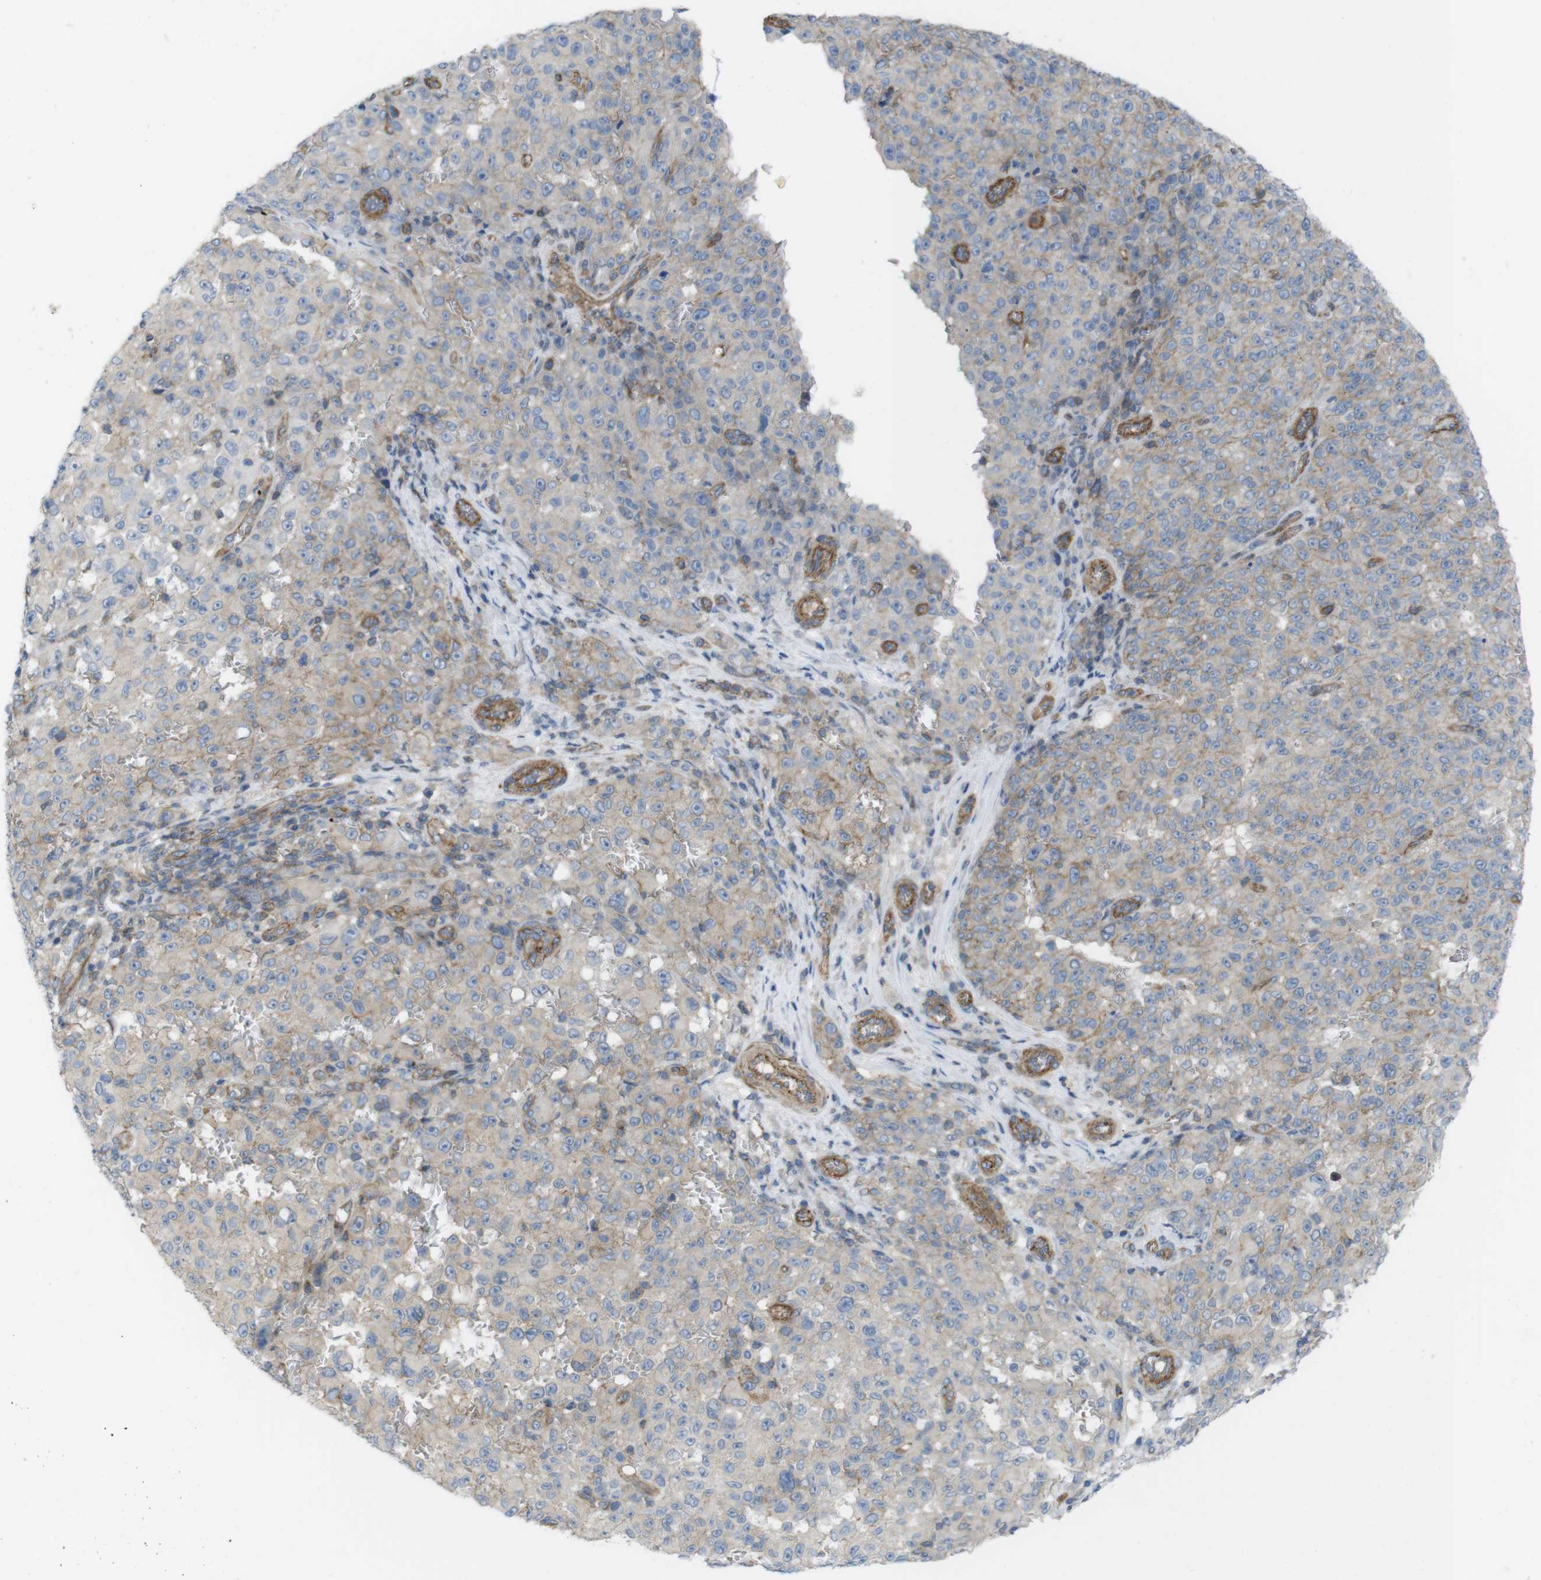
{"staining": {"intensity": "moderate", "quantity": "25%-75%", "location": "cytoplasmic/membranous"}, "tissue": "melanoma", "cell_type": "Tumor cells", "image_type": "cancer", "snomed": [{"axis": "morphology", "description": "Malignant melanoma, NOS"}, {"axis": "topography", "description": "Skin"}], "caption": "This is an image of immunohistochemistry (IHC) staining of malignant melanoma, which shows moderate positivity in the cytoplasmic/membranous of tumor cells.", "gene": "PREX2", "patient": {"sex": "female", "age": 82}}